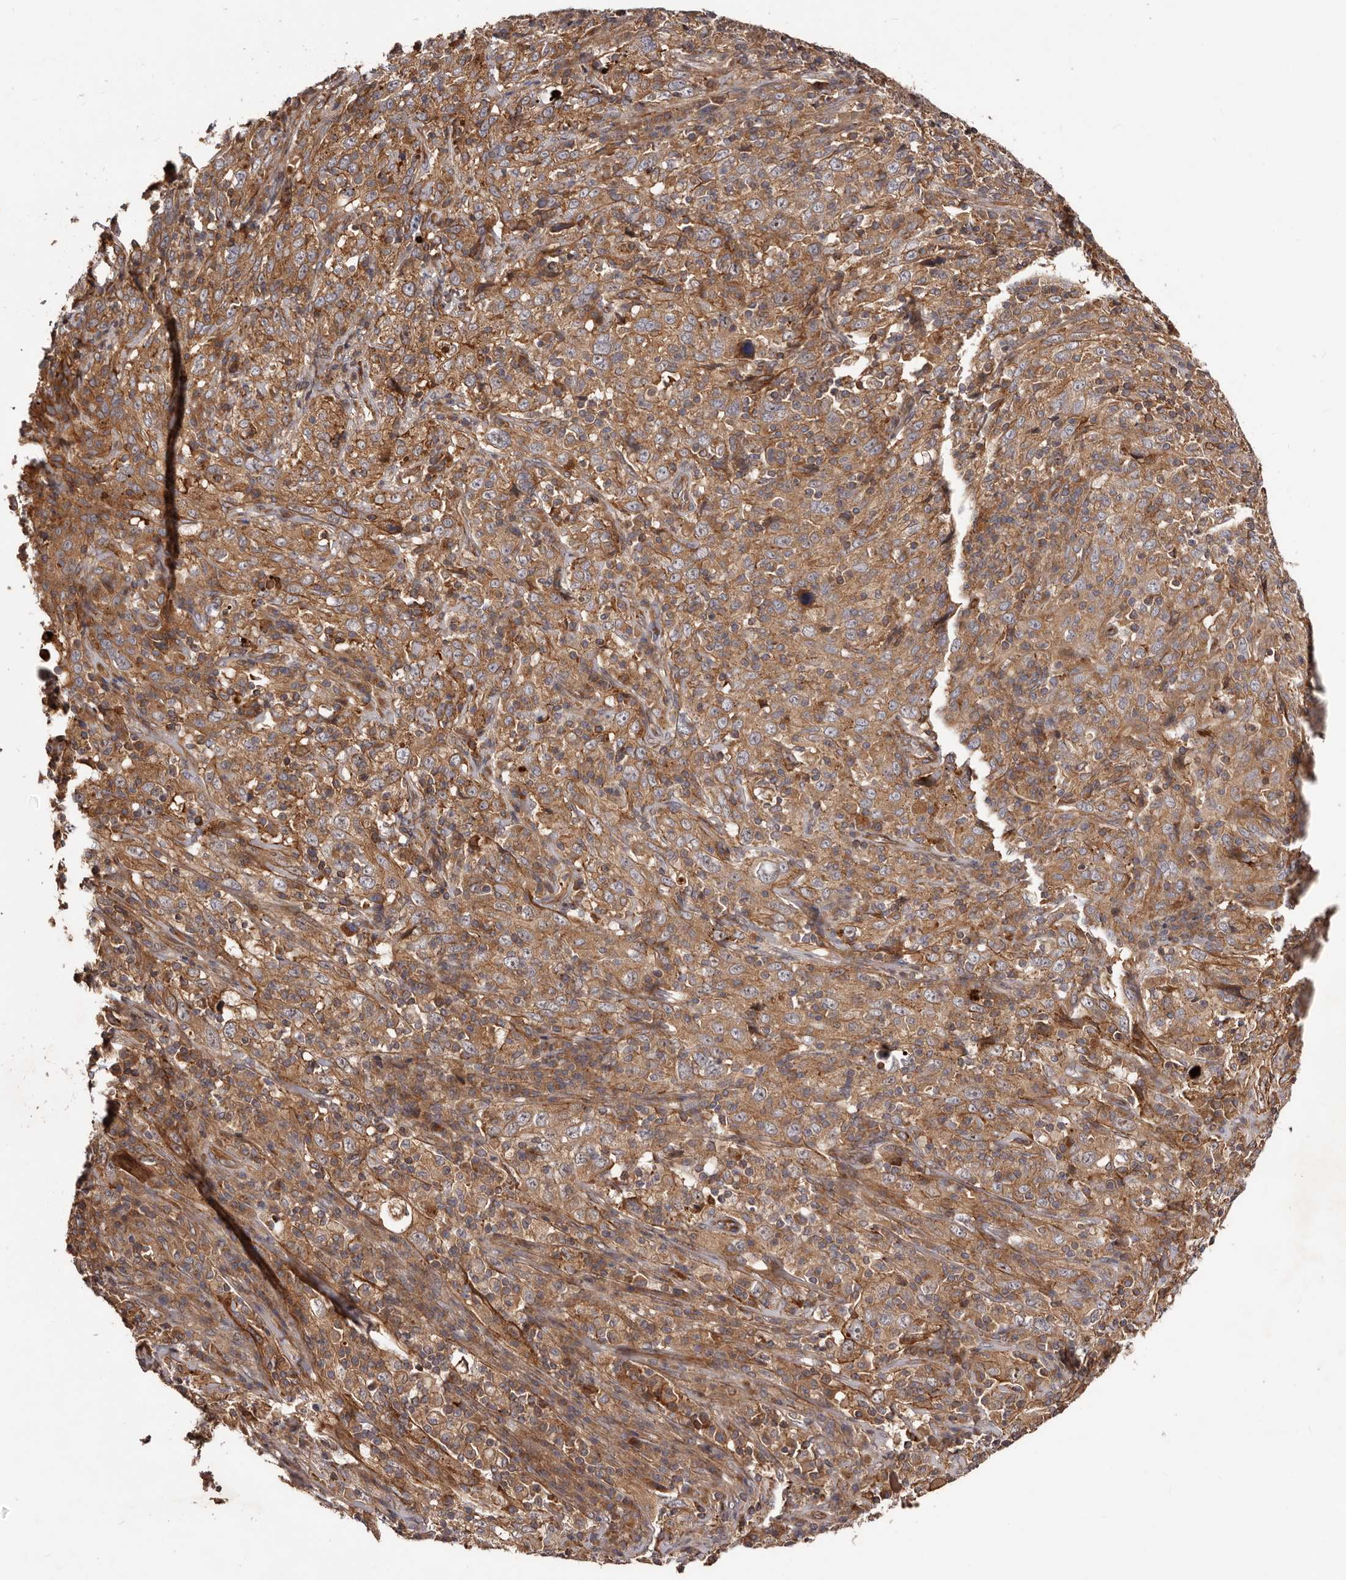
{"staining": {"intensity": "moderate", "quantity": ">75%", "location": "cytoplasmic/membranous"}, "tissue": "cervical cancer", "cell_type": "Tumor cells", "image_type": "cancer", "snomed": [{"axis": "morphology", "description": "Squamous cell carcinoma, NOS"}, {"axis": "topography", "description": "Cervix"}], "caption": "Protein staining of cervical cancer (squamous cell carcinoma) tissue exhibits moderate cytoplasmic/membranous expression in about >75% of tumor cells.", "gene": "GTPBP1", "patient": {"sex": "female", "age": 46}}